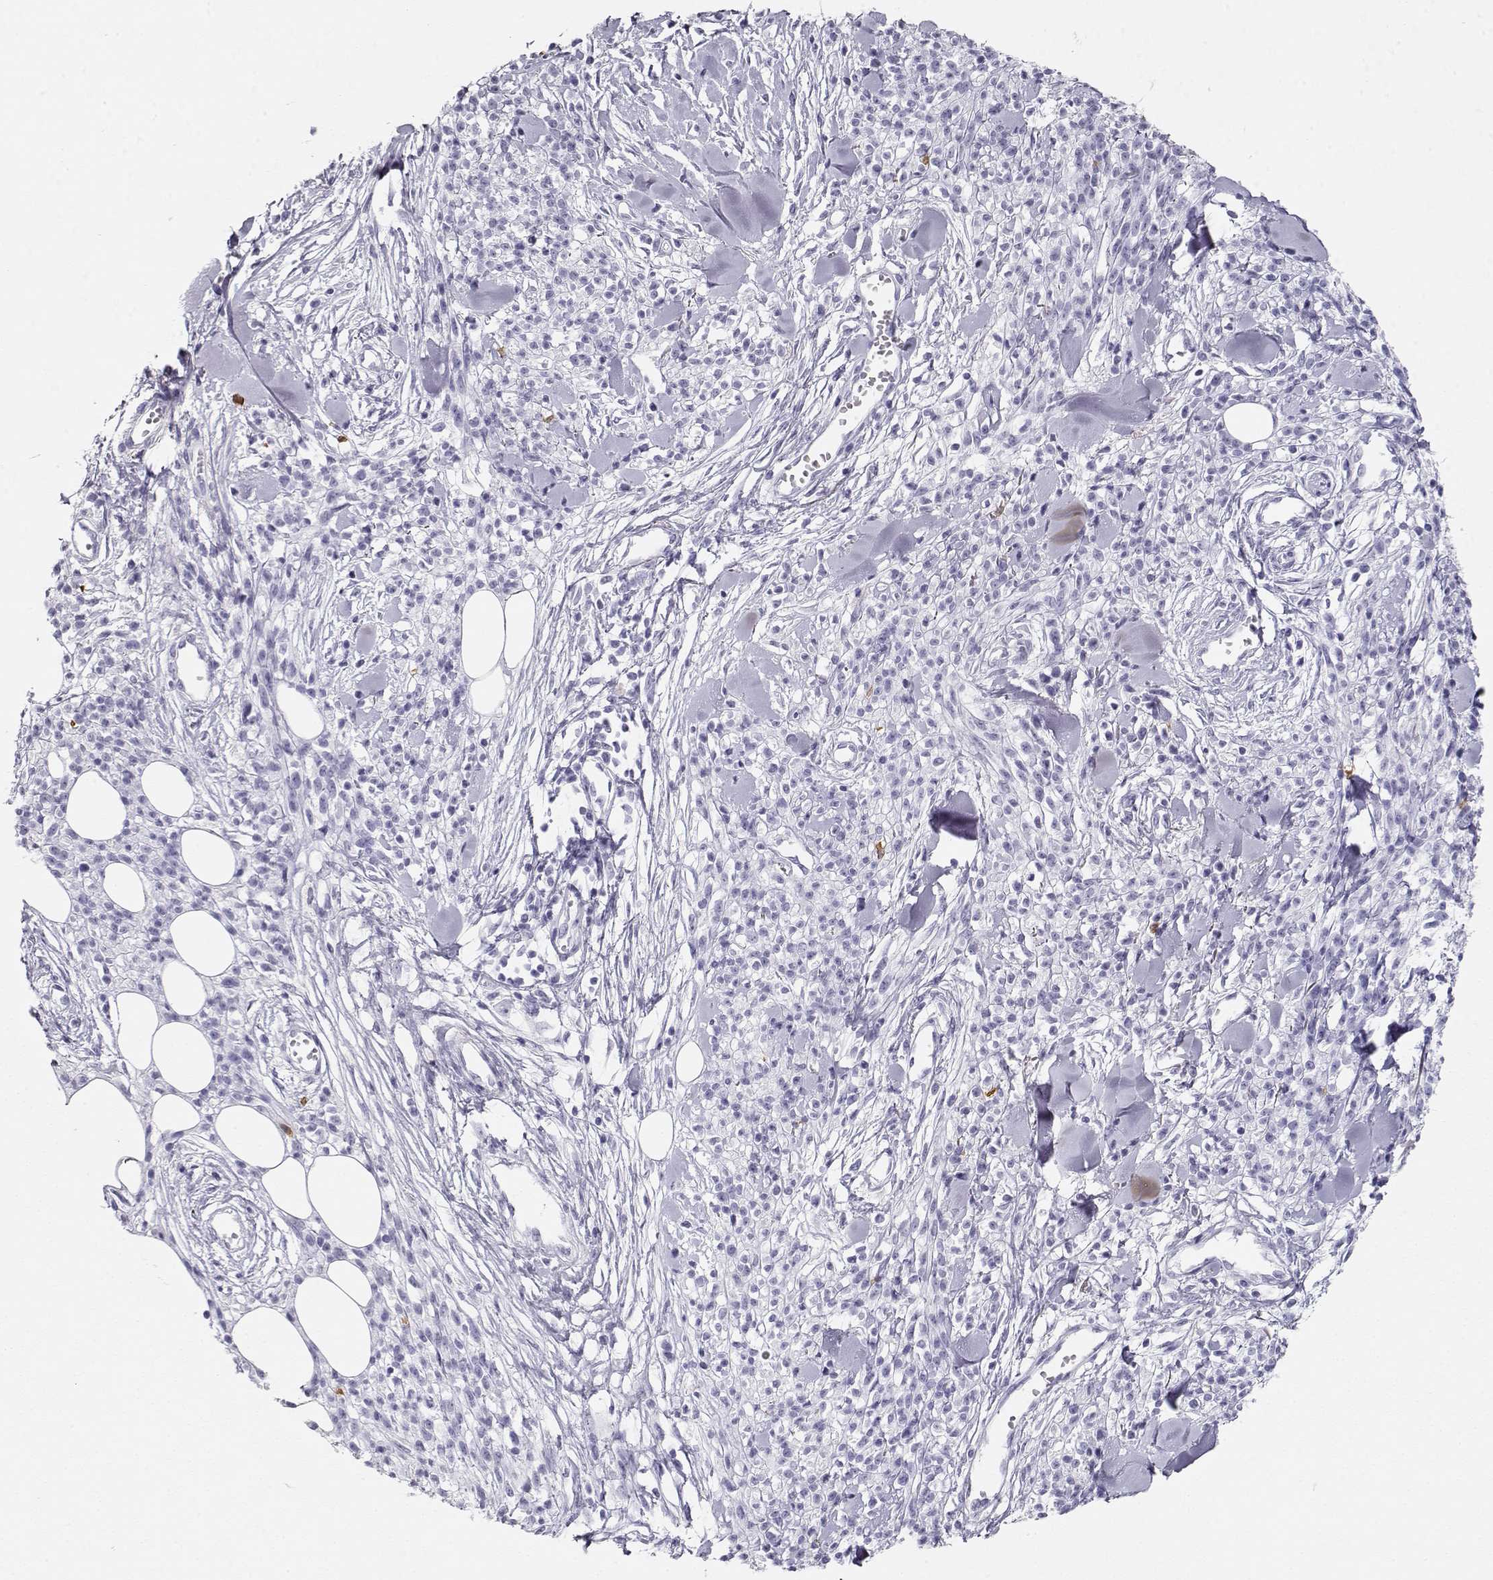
{"staining": {"intensity": "negative", "quantity": "none", "location": "none"}, "tissue": "melanoma", "cell_type": "Tumor cells", "image_type": "cancer", "snomed": [{"axis": "morphology", "description": "Malignant melanoma, NOS"}, {"axis": "topography", "description": "Skin"}, {"axis": "topography", "description": "Skin of trunk"}], "caption": "Tumor cells are negative for brown protein staining in malignant melanoma.", "gene": "MAGEC1", "patient": {"sex": "male", "age": 74}}